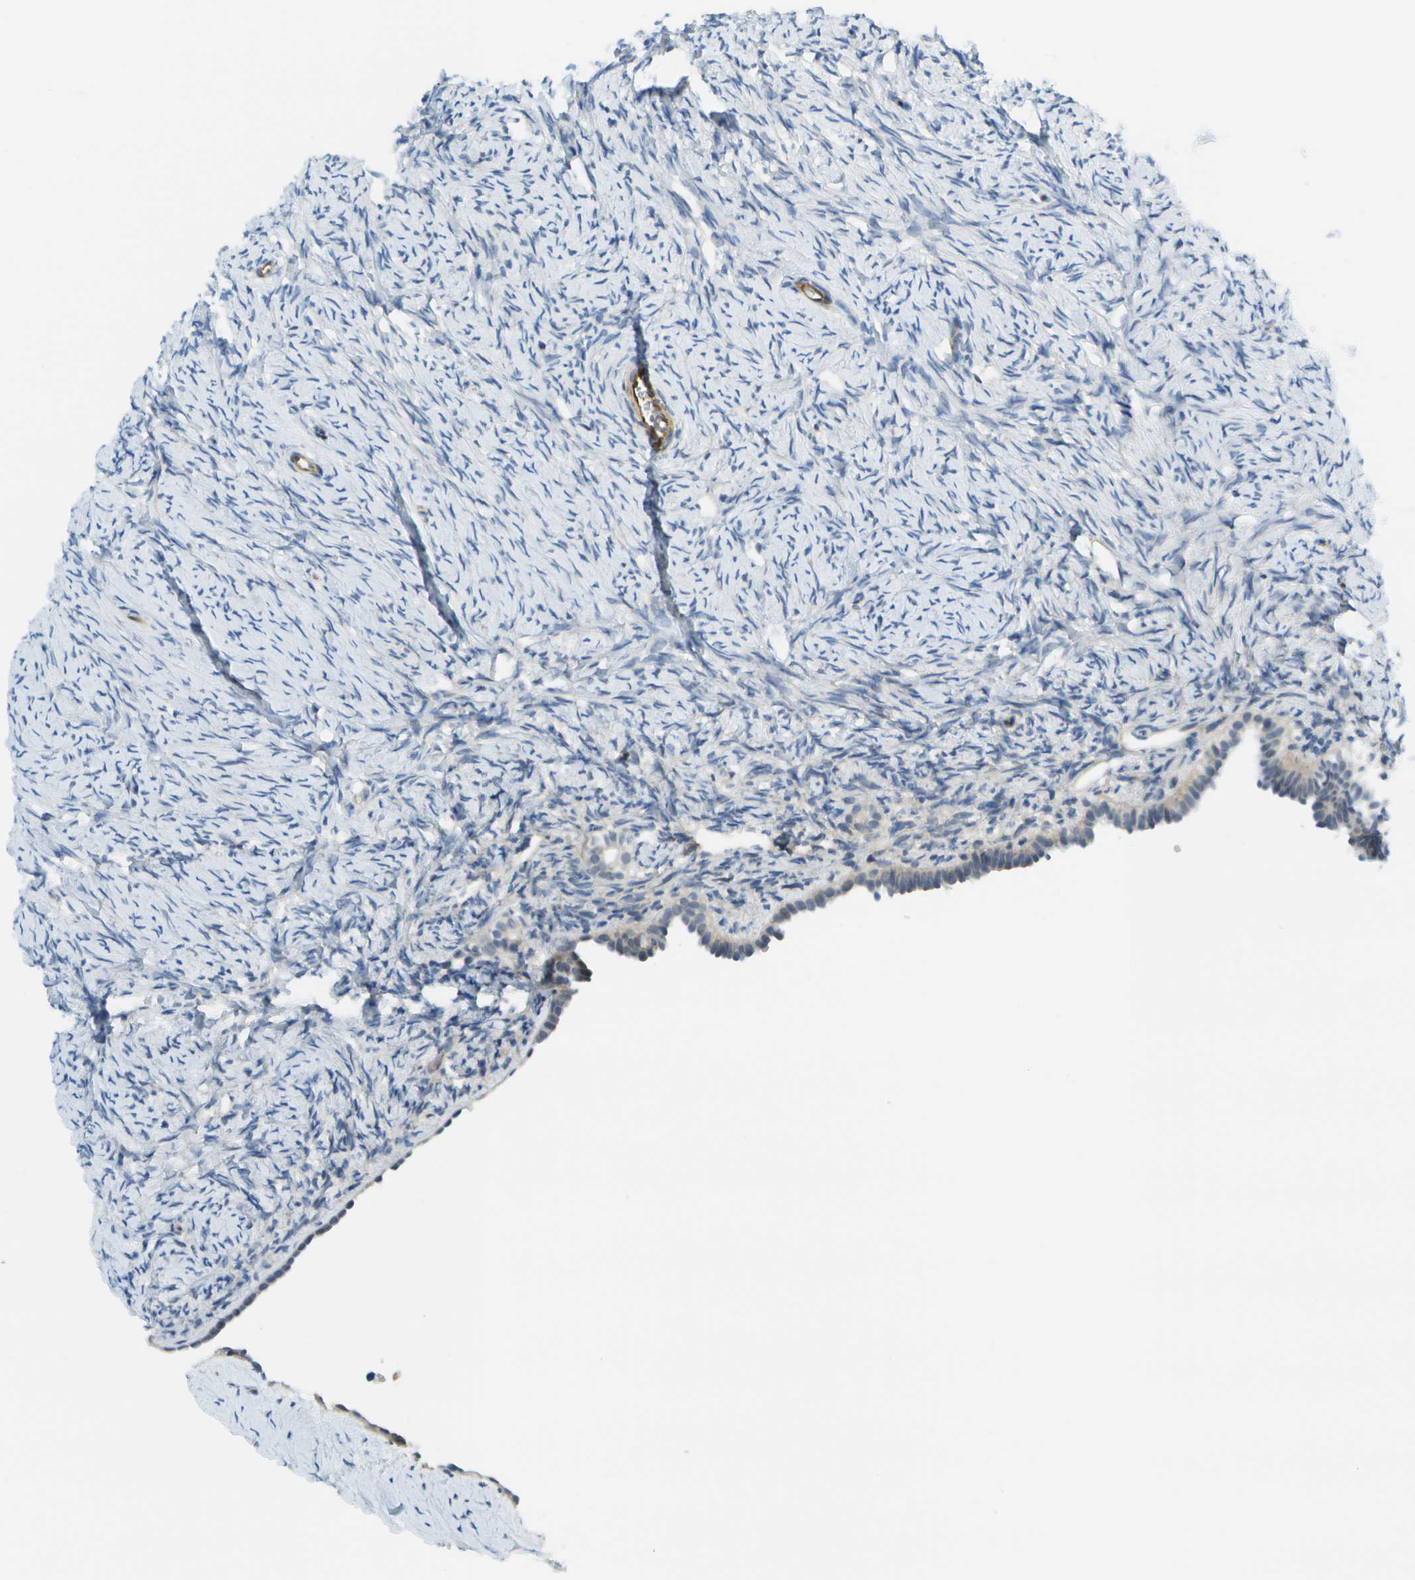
{"staining": {"intensity": "negative", "quantity": "none", "location": "none"}, "tissue": "ovary", "cell_type": "Ovarian stroma cells", "image_type": "normal", "snomed": [{"axis": "morphology", "description": "Normal tissue, NOS"}, {"axis": "topography", "description": "Ovary"}], "caption": "High power microscopy micrograph of an IHC micrograph of normal ovary, revealing no significant staining in ovarian stroma cells.", "gene": "KIAA0040", "patient": {"sex": "female", "age": 33}}